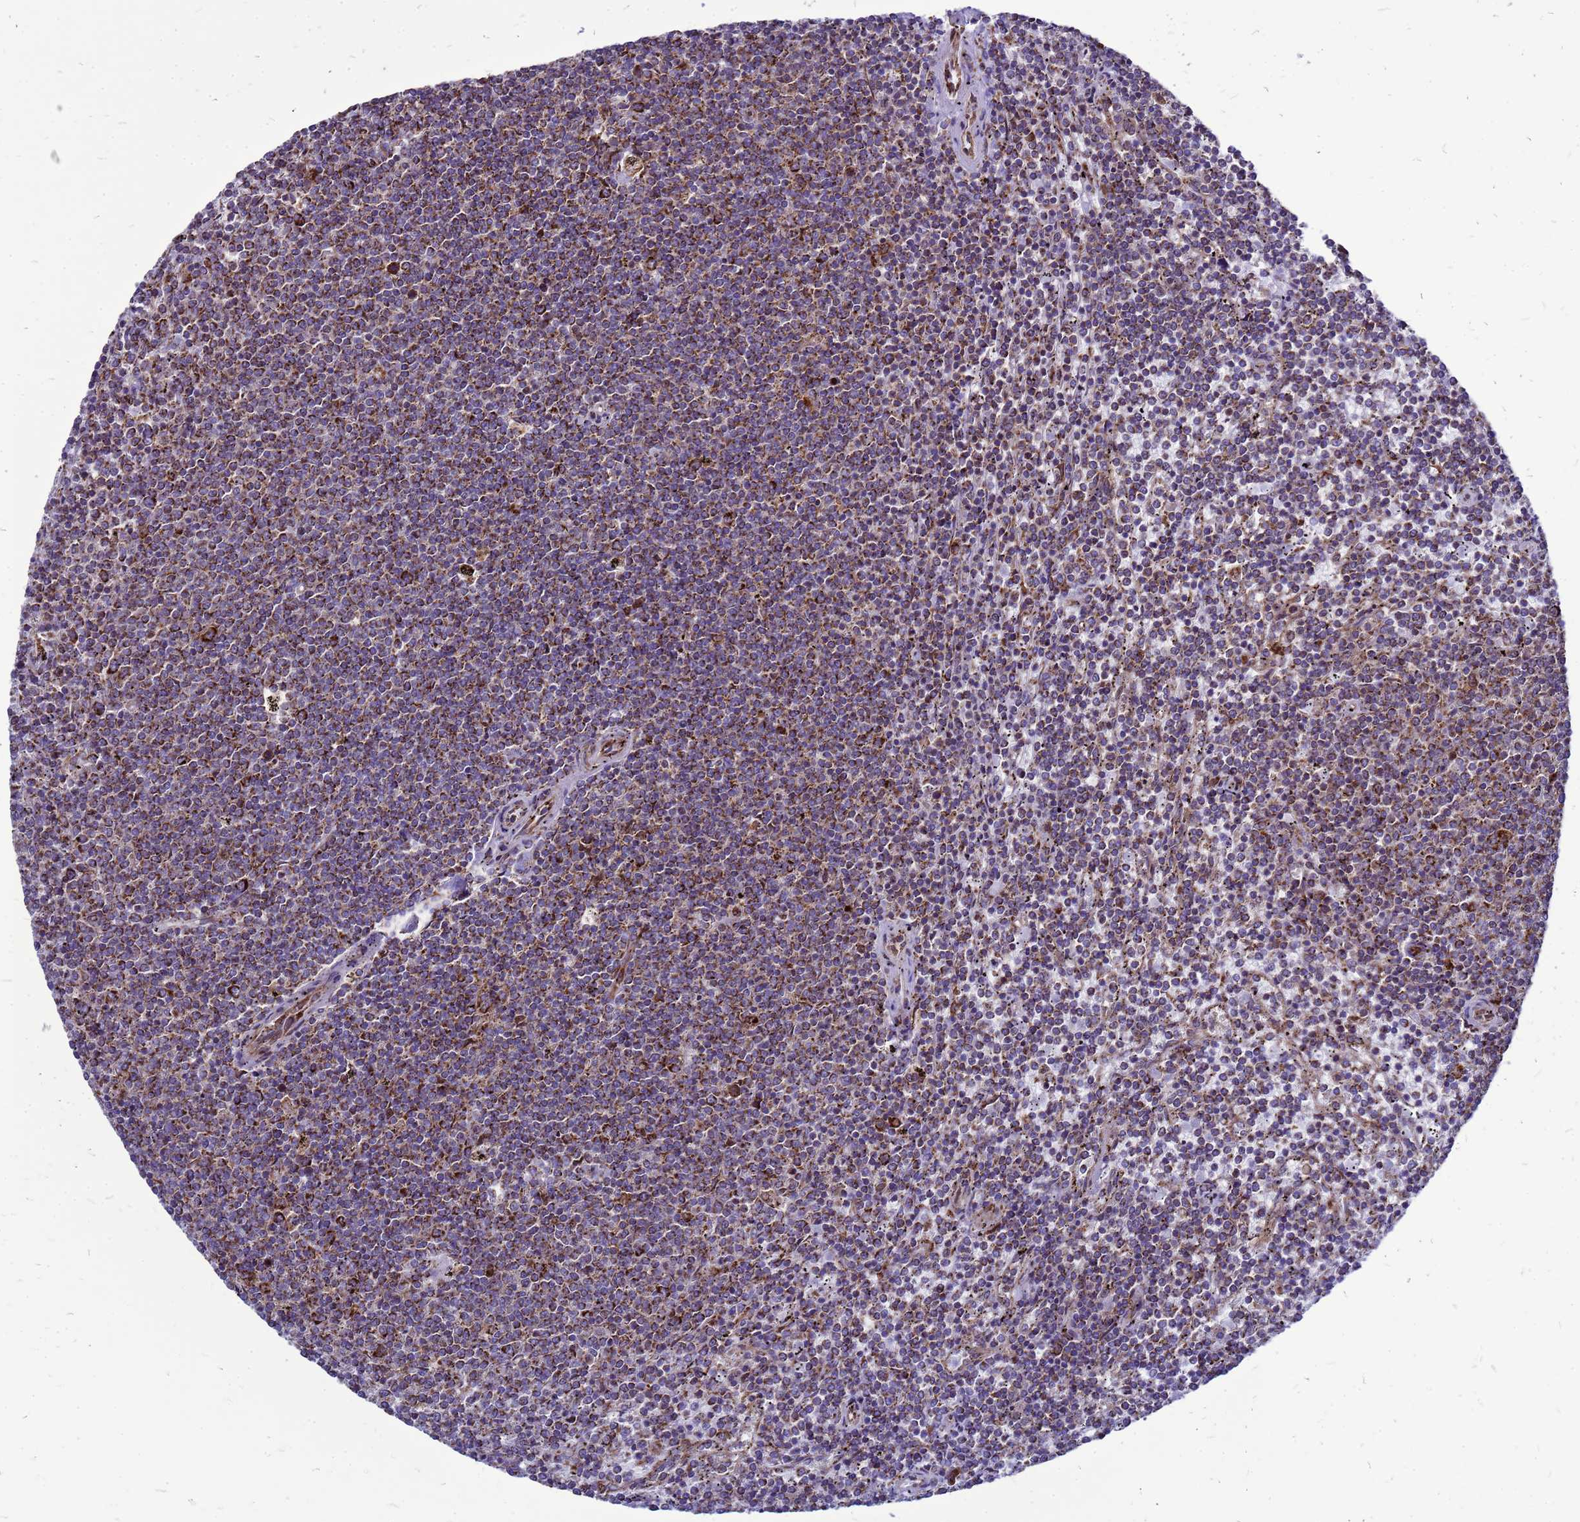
{"staining": {"intensity": "moderate", "quantity": "<25%", "location": "cytoplasmic/membranous"}, "tissue": "lymphoma", "cell_type": "Tumor cells", "image_type": "cancer", "snomed": [{"axis": "morphology", "description": "Malignant lymphoma, non-Hodgkin's type, Low grade"}, {"axis": "topography", "description": "Spleen"}], "caption": "A high-resolution image shows IHC staining of lymphoma, which demonstrates moderate cytoplasmic/membranous staining in approximately <25% of tumor cells. Nuclei are stained in blue.", "gene": "FSTL4", "patient": {"sex": "female", "age": 50}}